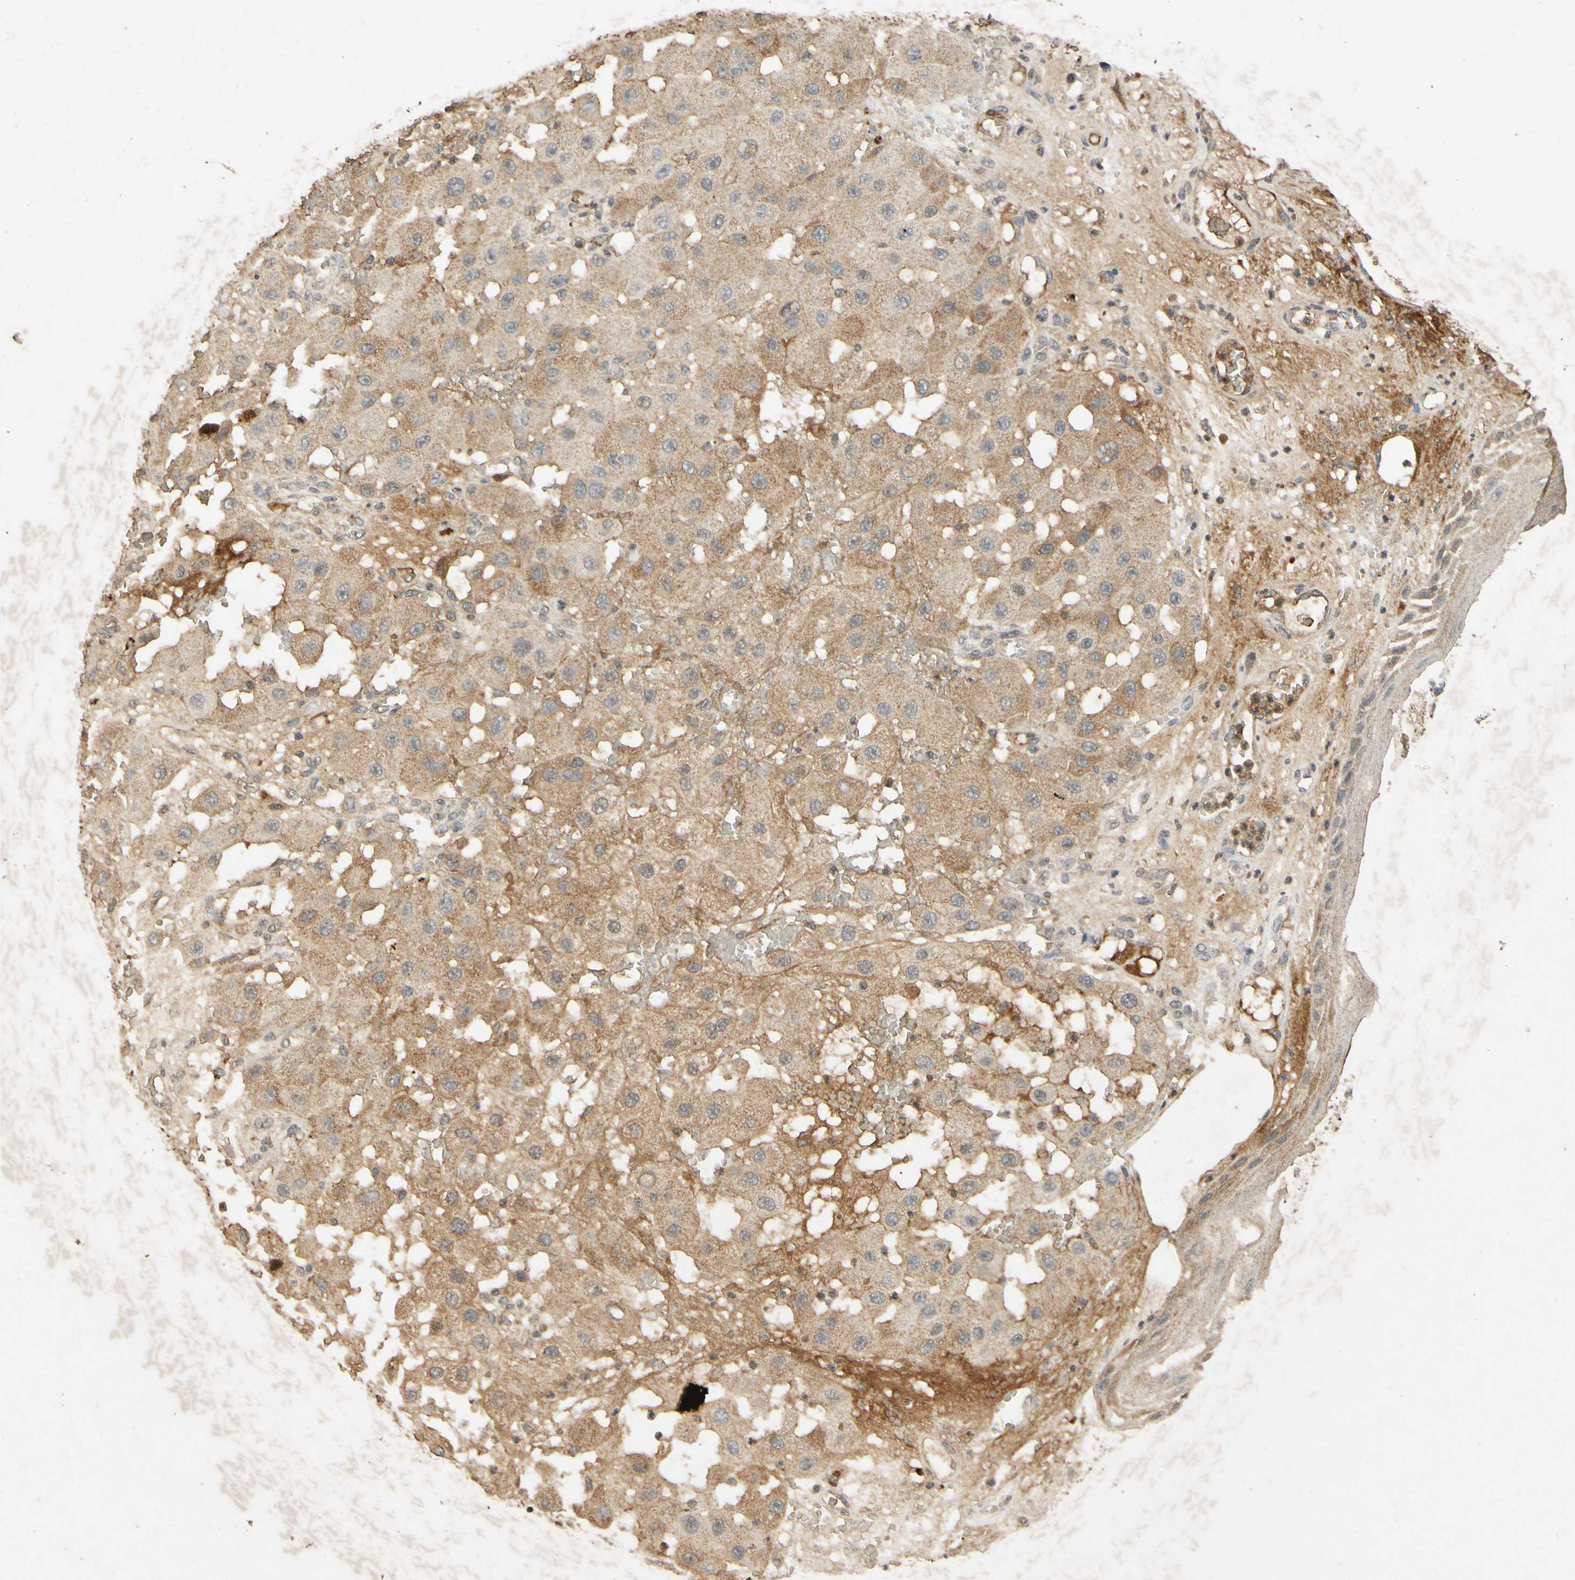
{"staining": {"intensity": "moderate", "quantity": ">75%", "location": "cytoplasmic/membranous"}, "tissue": "melanoma", "cell_type": "Tumor cells", "image_type": "cancer", "snomed": [{"axis": "morphology", "description": "Malignant melanoma, NOS"}, {"axis": "topography", "description": "Skin"}], "caption": "Immunohistochemistry histopathology image of human melanoma stained for a protein (brown), which displays medium levels of moderate cytoplasmic/membranous expression in about >75% of tumor cells.", "gene": "CP", "patient": {"sex": "female", "age": 81}}